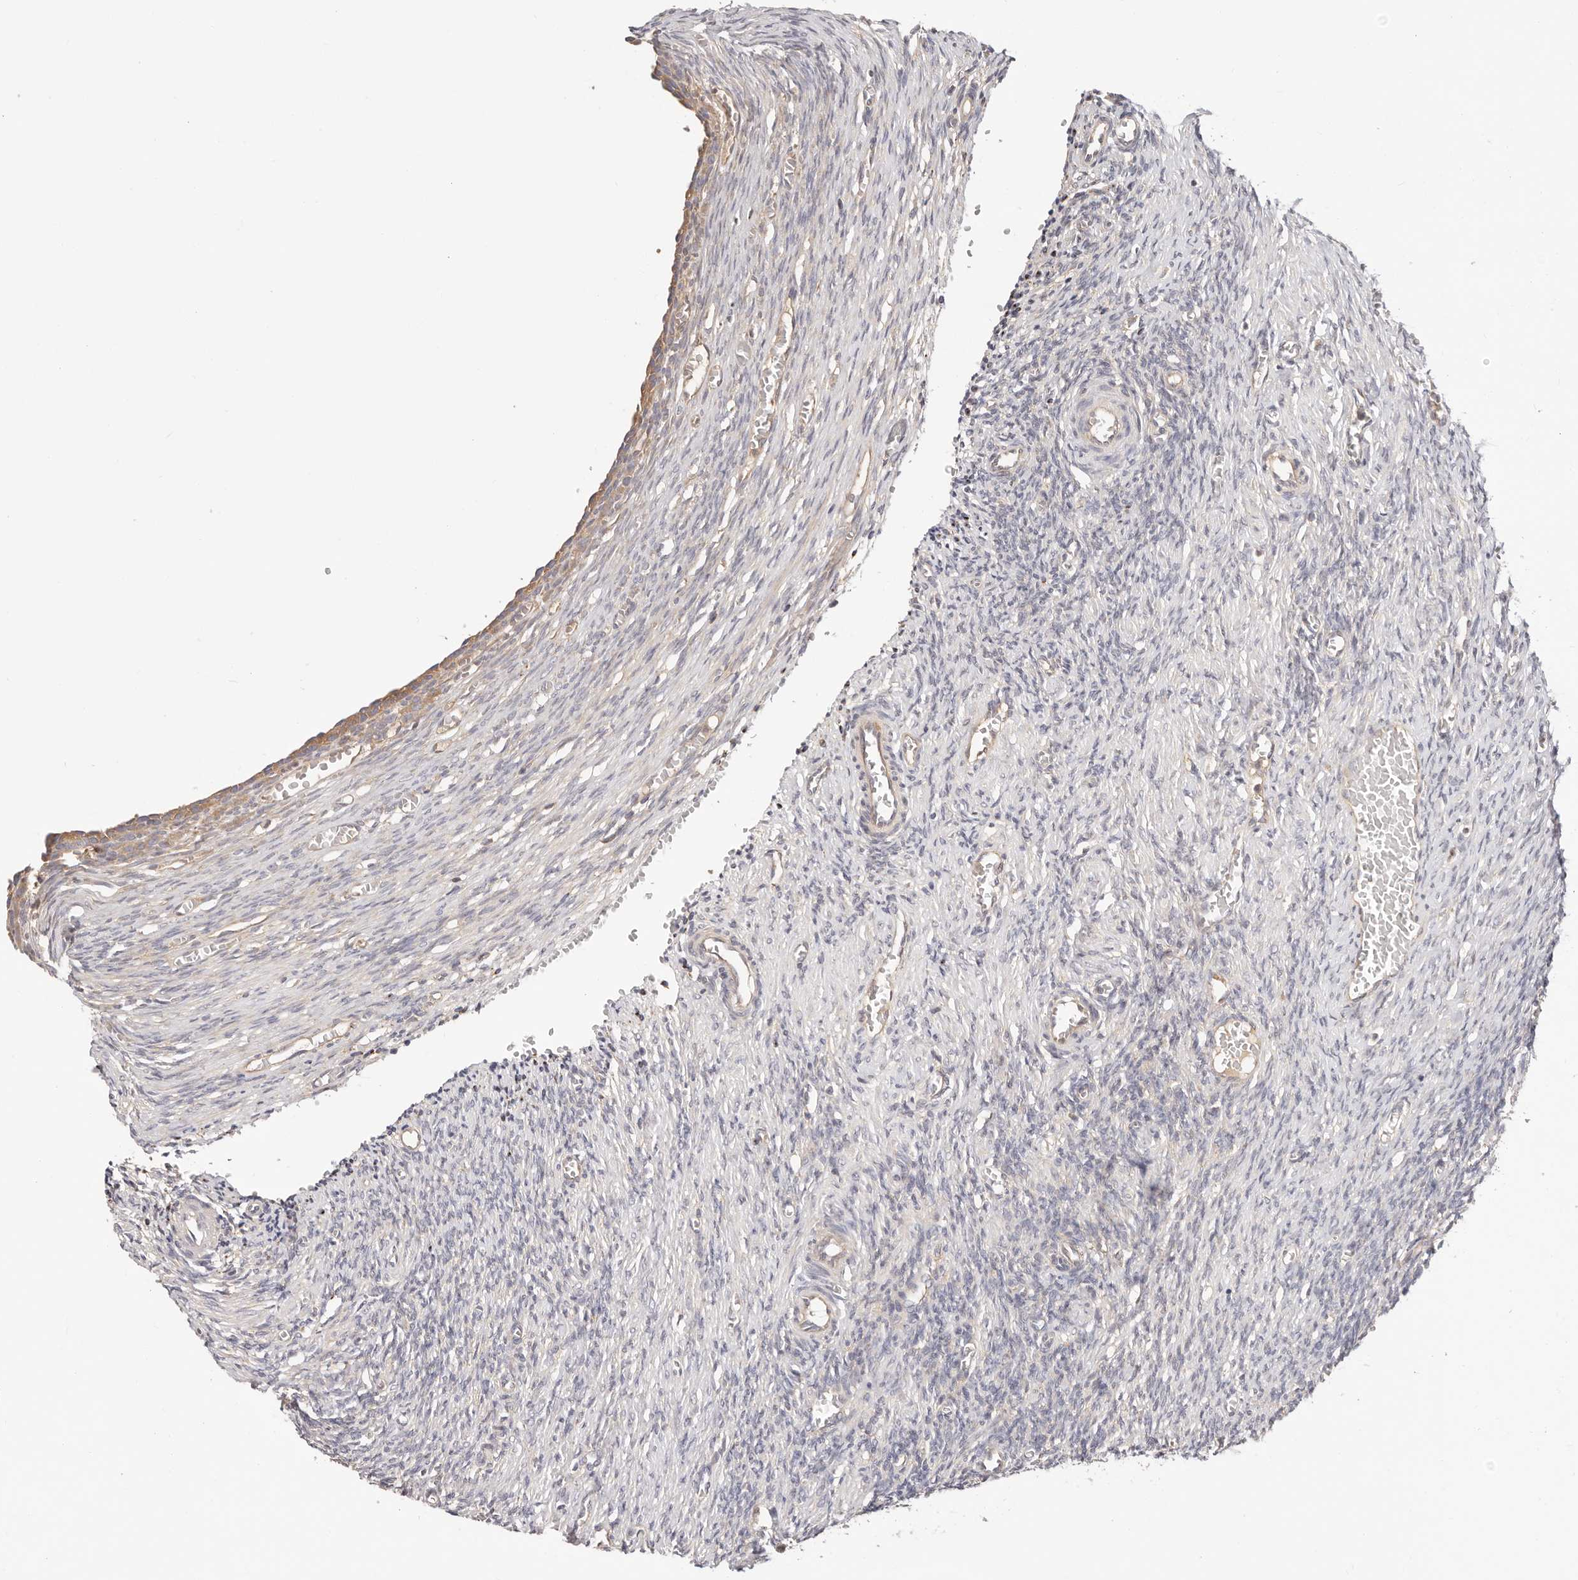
{"staining": {"intensity": "moderate", "quantity": ">75%", "location": "cytoplasmic/membranous"}, "tissue": "ovary", "cell_type": "Follicle cells", "image_type": "normal", "snomed": [{"axis": "morphology", "description": "Normal tissue, NOS"}, {"axis": "topography", "description": "Ovary"}], "caption": "This micrograph reveals IHC staining of benign human ovary, with medium moderate cytoplasmic/membranous expression in approximately >75% of follicle cells.", "gene": "KCMF1", "patient": {"sex": "female", "age": 27}}